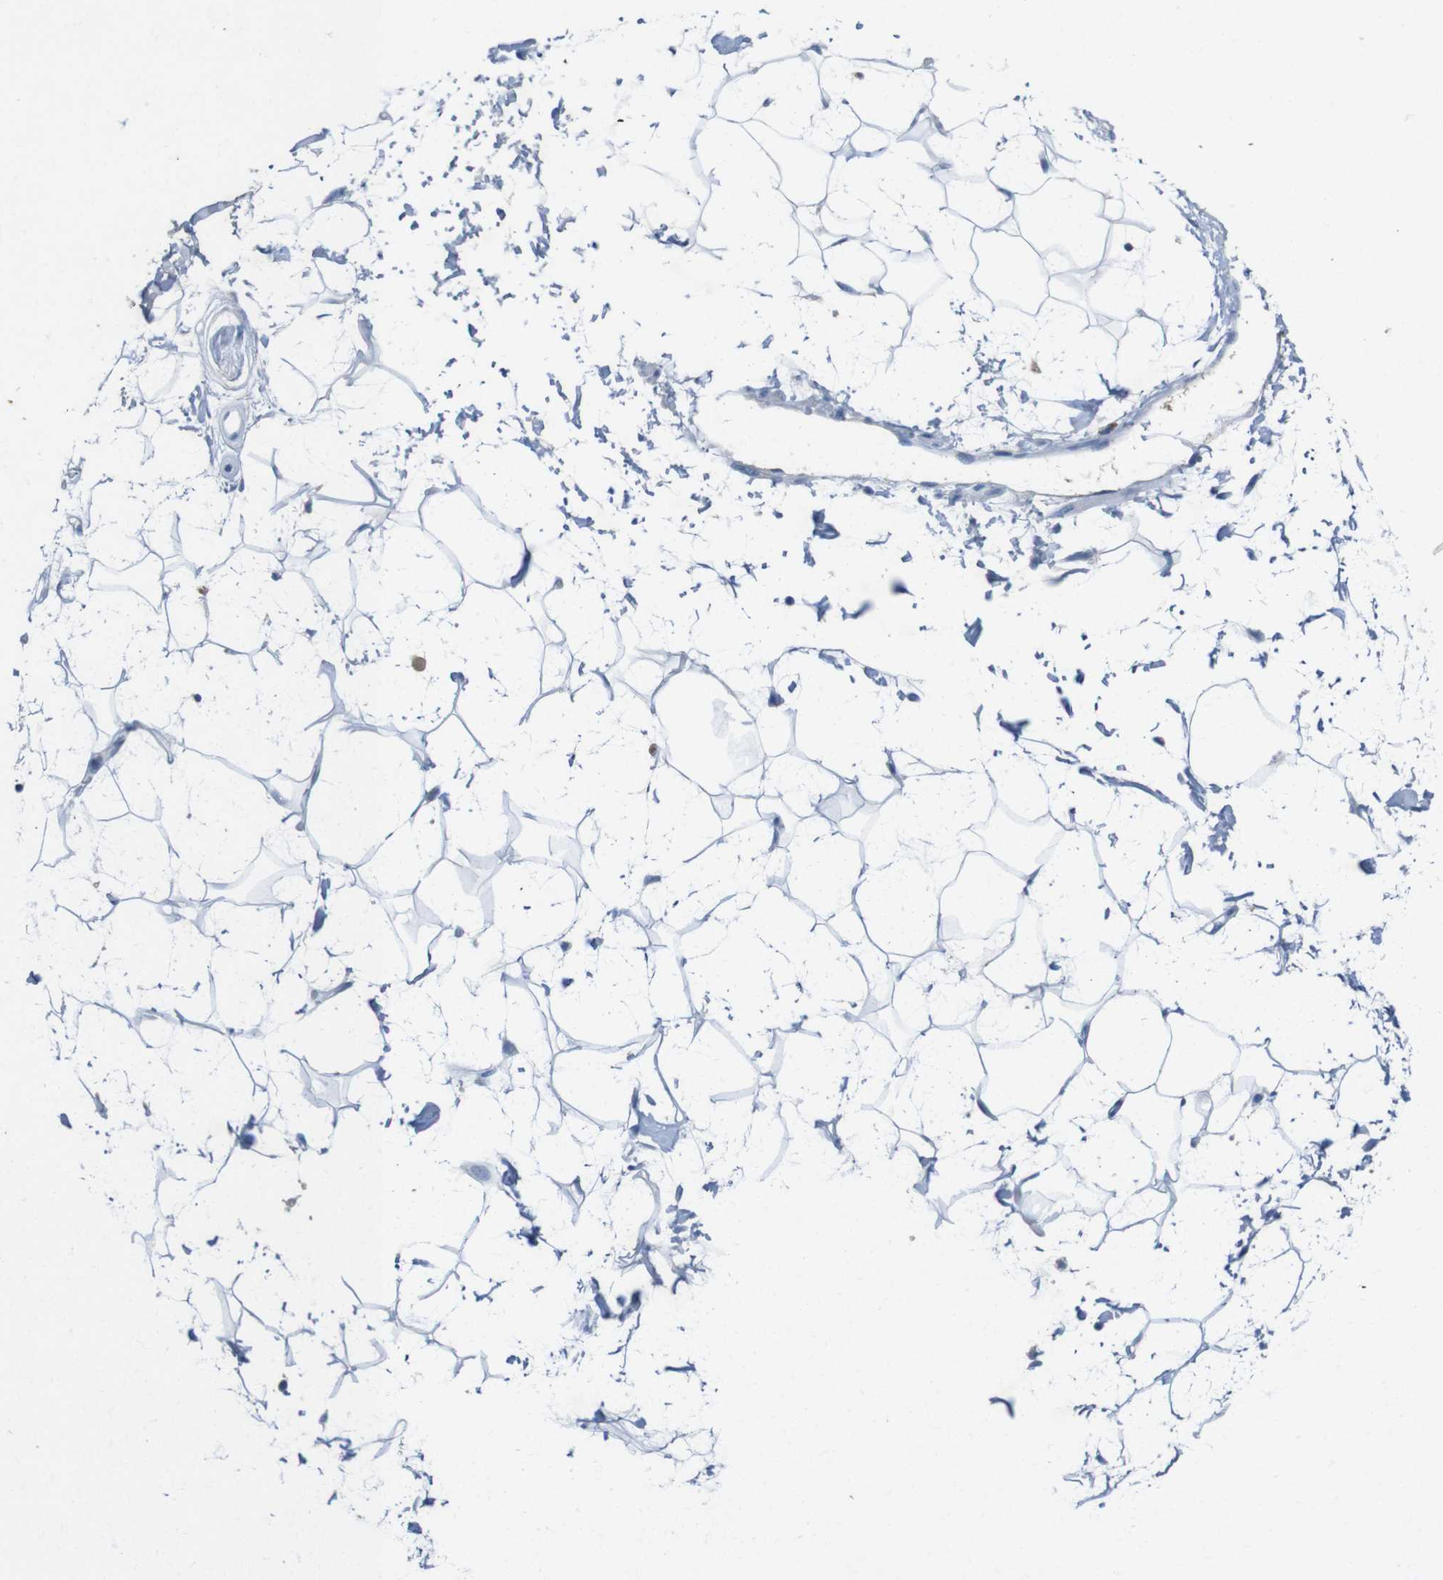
{"staining": {"intensity": "negative", "quantity": "none", "location": "none"}, "tissue": "adipose tissue", "cell_type": "Adipocytes", "image_type": "normal", "snomed": [{"axis": "morphology", "description": "Normal tissue, NOS"}, {"axis": "topography", "description": "Soft tissue"}], "caption": "Immunohistochemical staining of normal human adipose tissue demonstrates no significant expression in adipocytes. The staining was performed using DAB (3,3'-diaminobenzidine) to visualize the protein expression in brown, while the nuclei were stained in blue with hematoxylin (Magnification: 20x).", "gene": "SLC2A8", "patient": {"sex": "male", "age": 72}}